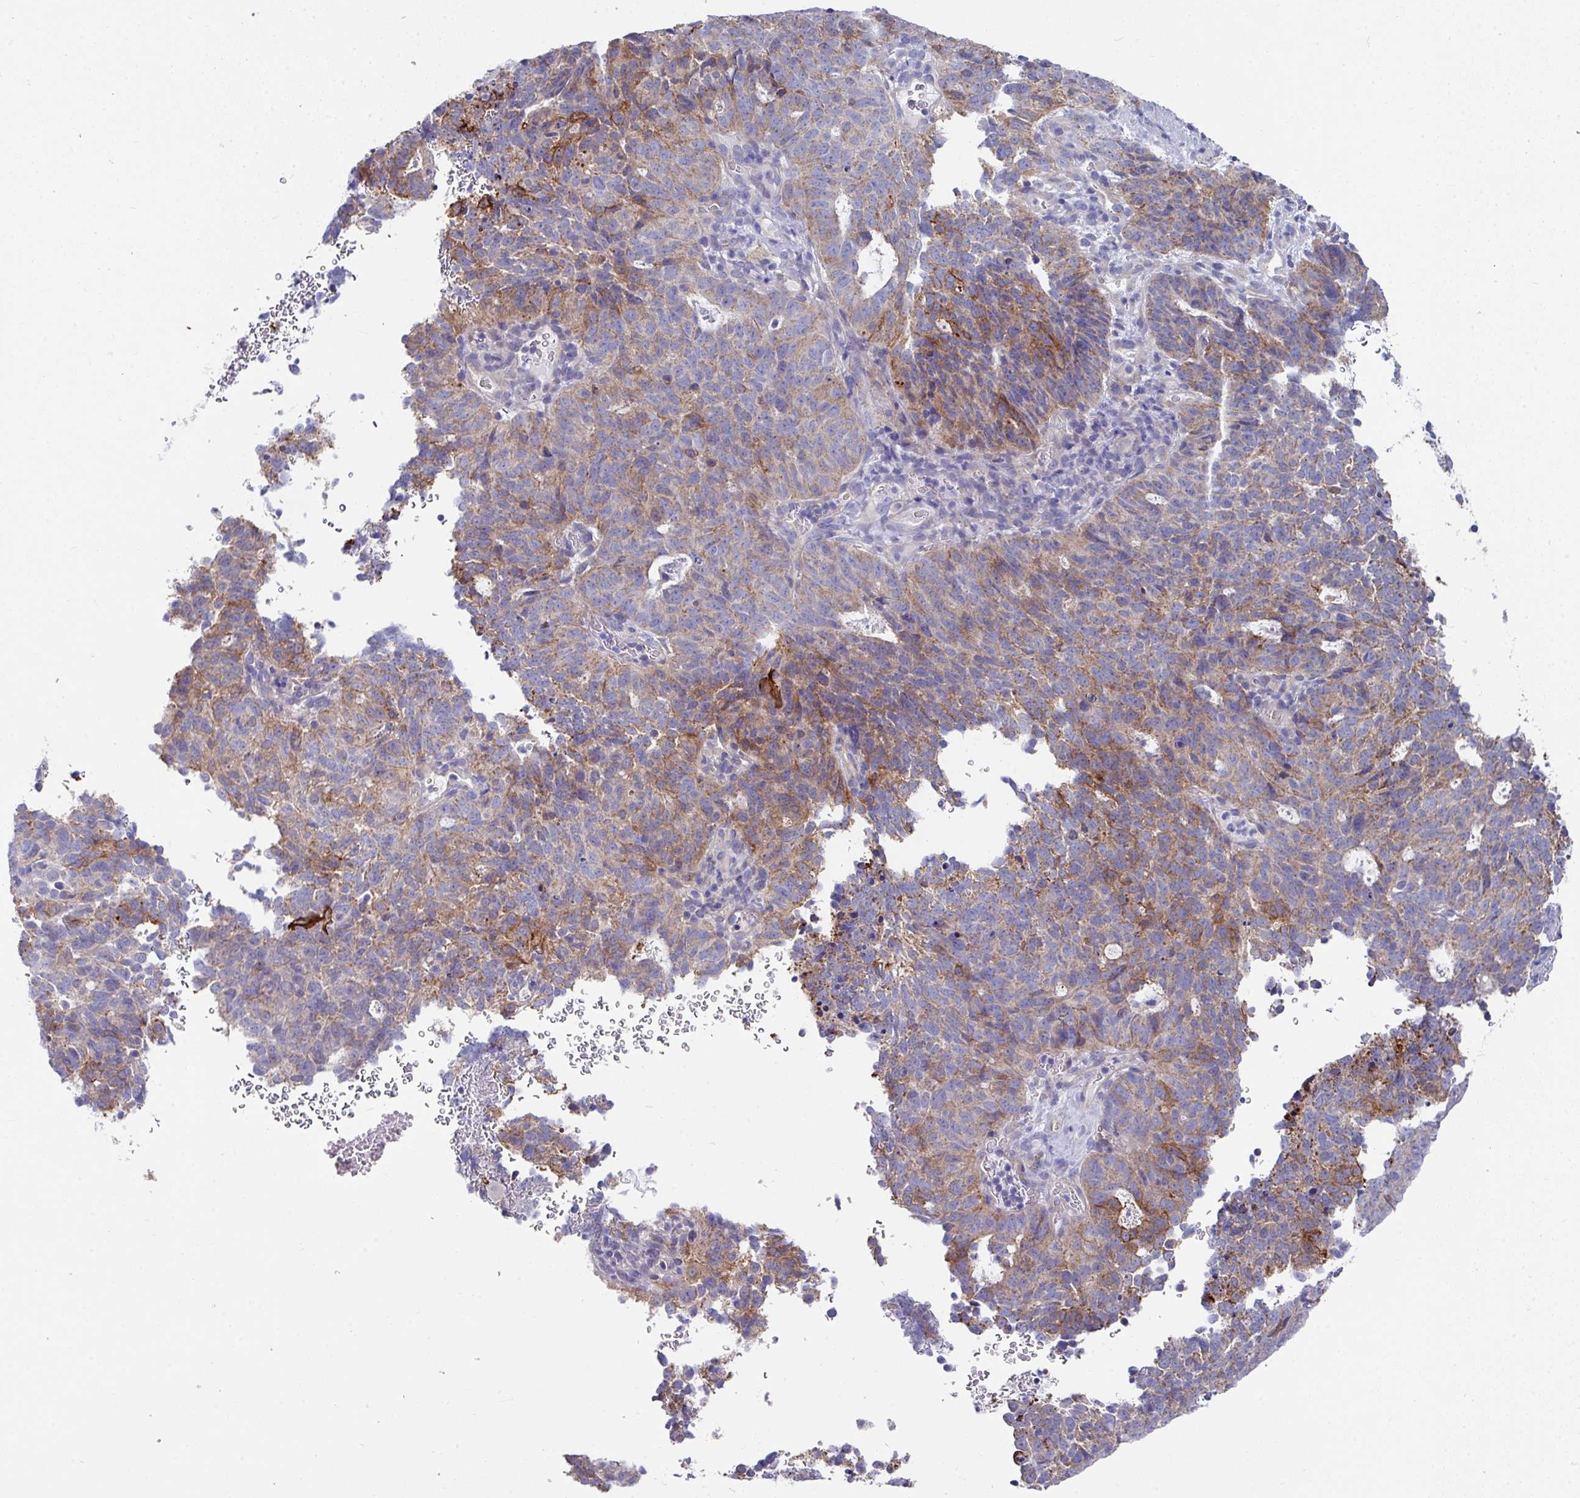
{"staining": {"intensity": "weak", "quantity": "25%-75%", "location": "cytoplasmic/membranous"}, "tissue": "cervical cancer", "cell_type": "Tumor cells", "image_type": "cancer", "snomed": [{"axis": "morphology", "description": "Adenocarcinoma, NOS"}, {"axis": "topography", "description": "Cervix"}], "caption": "IHC (DAB (3,3'-diaminobenzidine)) staining of adenocarcinoma (cervical) reveals weak cytoplasmic/membranous protein staining in about 25%-75% of tumor cells.", "gene": "CLDN1", "patient": {"sex": "female", "age": 38}}